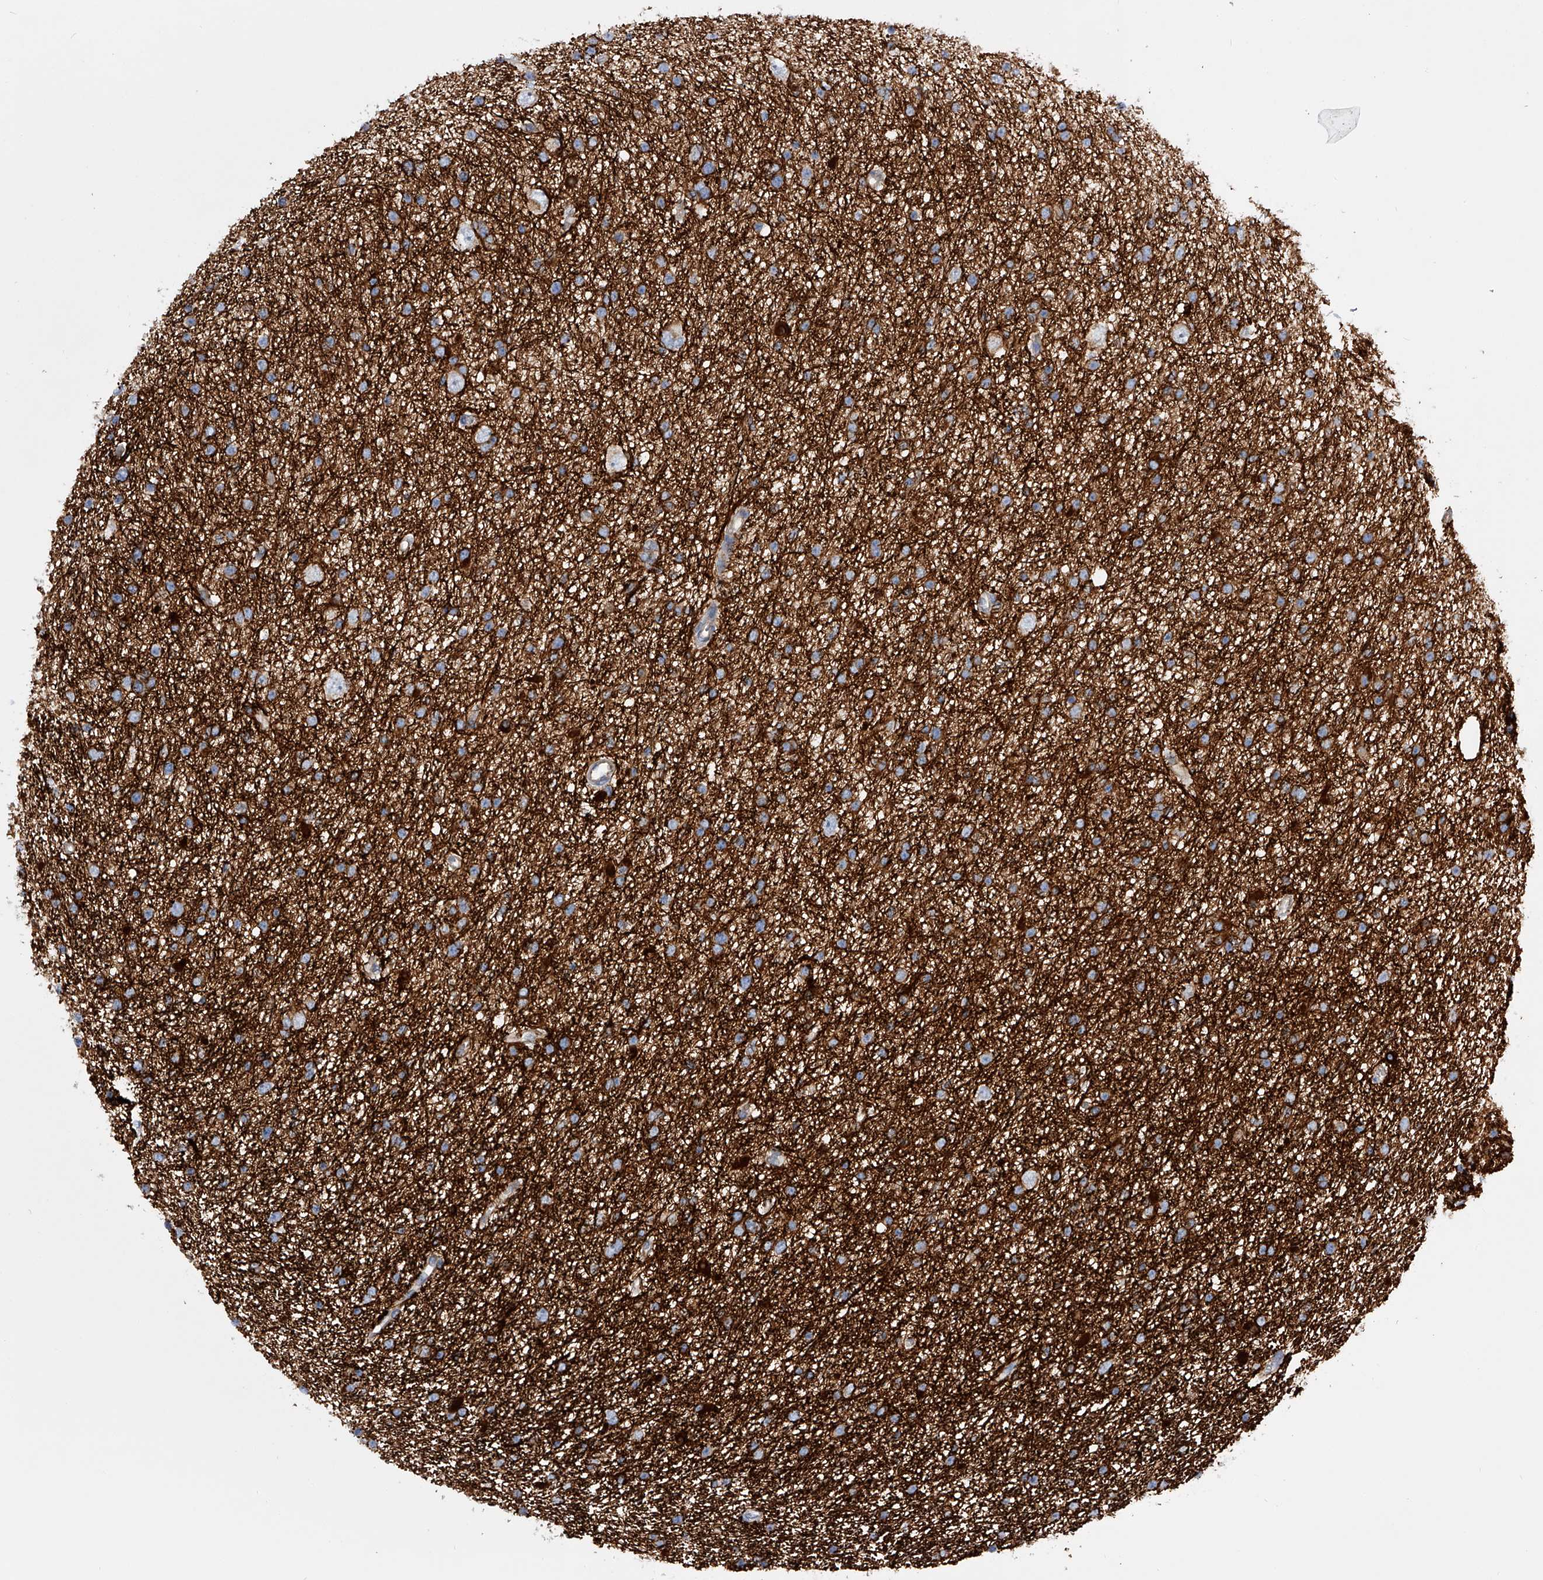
{"staining": {"intensity": "strong", "quantity": "25%-75%", "location": "cytoplasmic/membranous"}, "tissue": "glioma", "cell_type": "Tumor cells", "image_type": "cancer", "snomed": [{"axis": "morphology", "description": "Glioma, malignant, Low grade"}, {"axis": "topography", "description": "Cerebral cortex"}], "caption": "Immunohistochemical staining of glioma demonstrates high levels of strong cytoplasmic/membranous protein expression in approximately 25%-75% of tumor cells.", "gene": "MLYCD", "patient": {"sex": "female", "age": 39}}